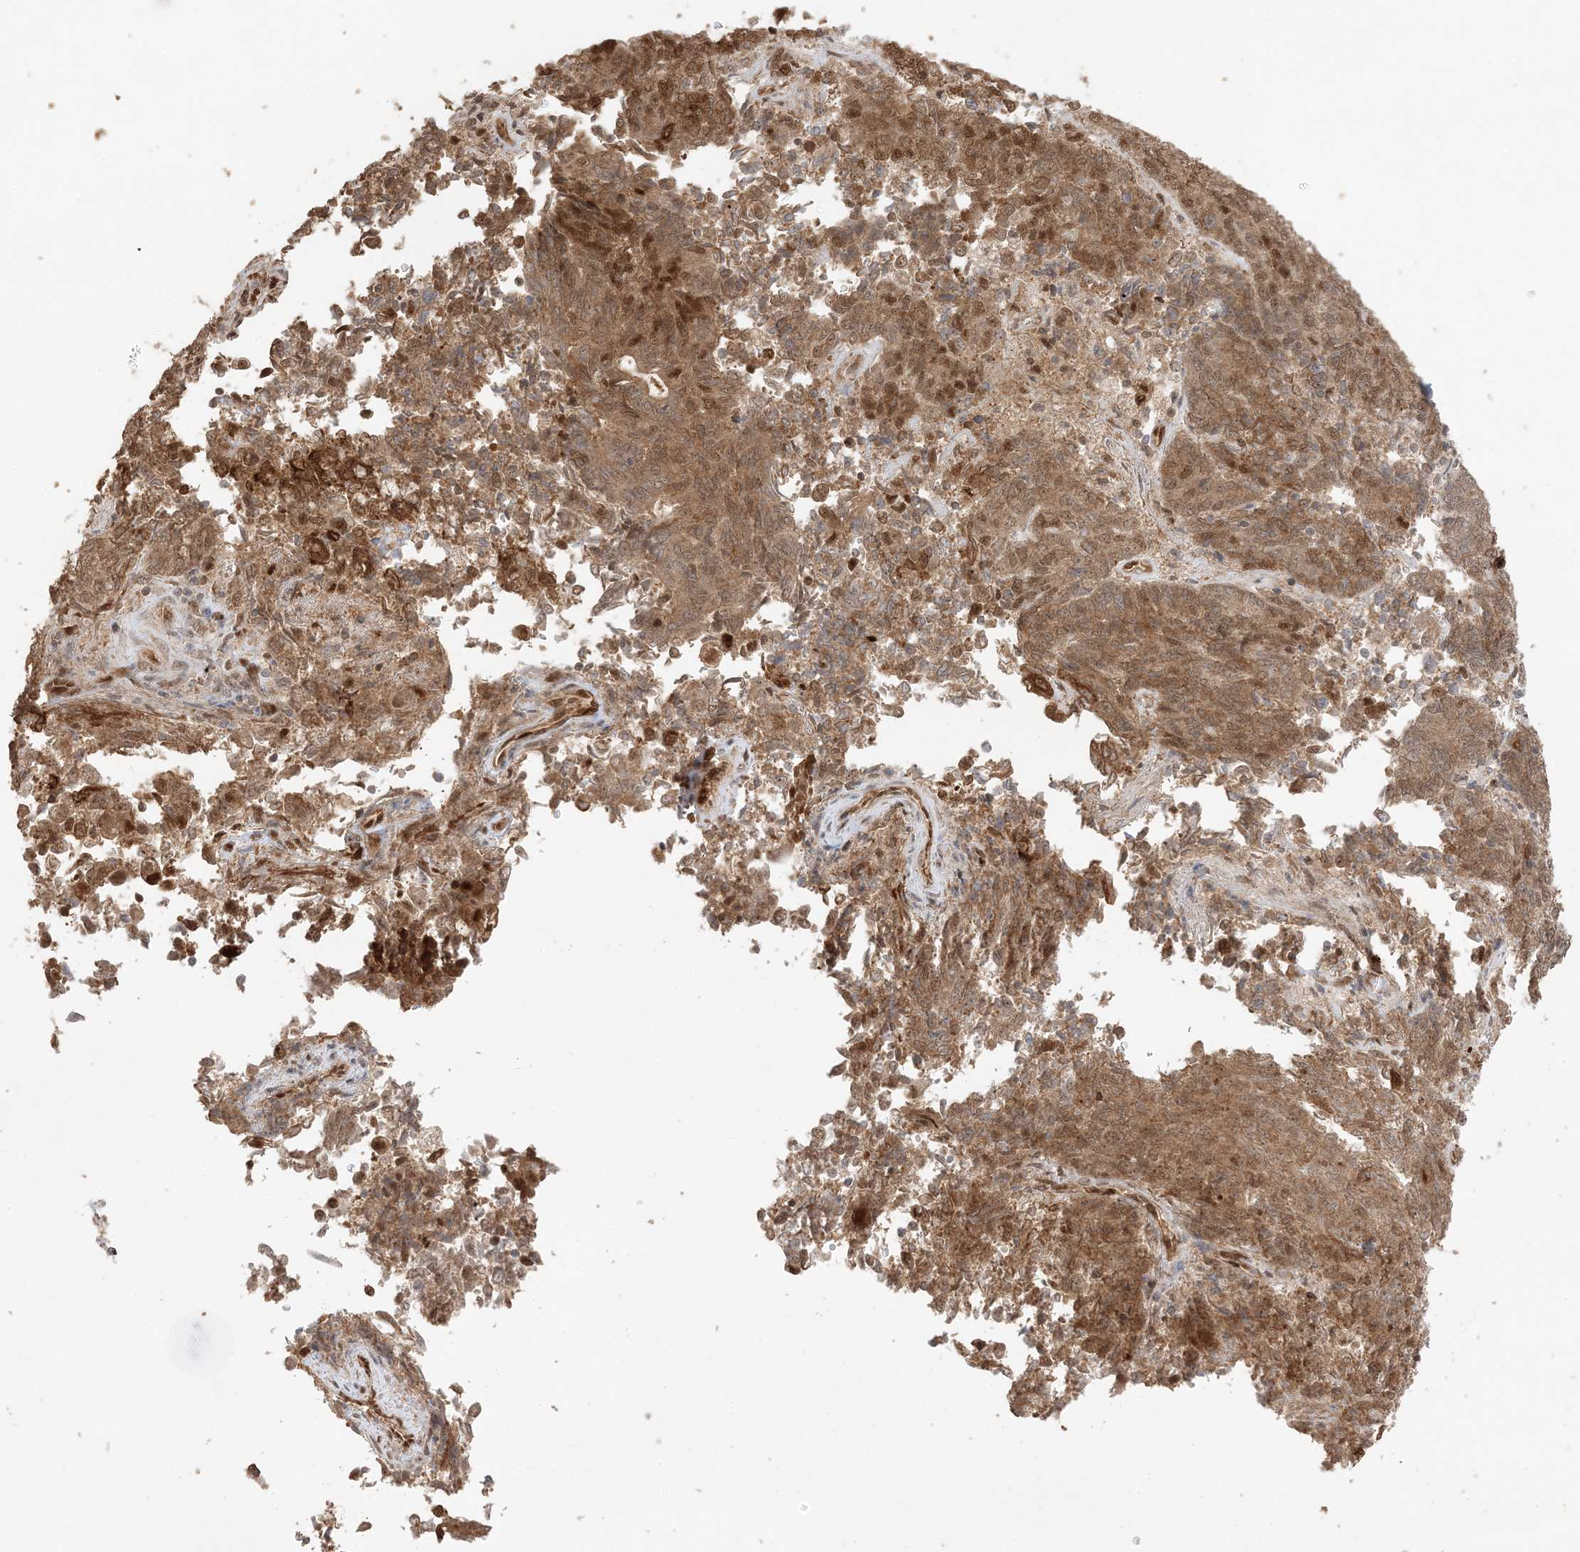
{"staining": {"intensity": "moderate", "quantity": ">75%", "location": "cytoplasmic/membranous"}, "tissue": "endometrial cancer", "cell_type": "Tumor cells", "image_type": "cancer", "snomed": [{"axis": "morphology", "description": "Adenocarcinoma, NOS"}, {"axis": "topography", "description": "Endometrium"}], "caption": "Moderate cytoplasmic/membranous expression is seen in about >75% of tumor cells in adenocarcinoma (endometrial). (Stains: DAB in brown, nuclei in blue, Microscopy: brightfield microscopy at high magnification).", "gene": "ZBTB41", "patient": {"sex": "female", "age": 80}}